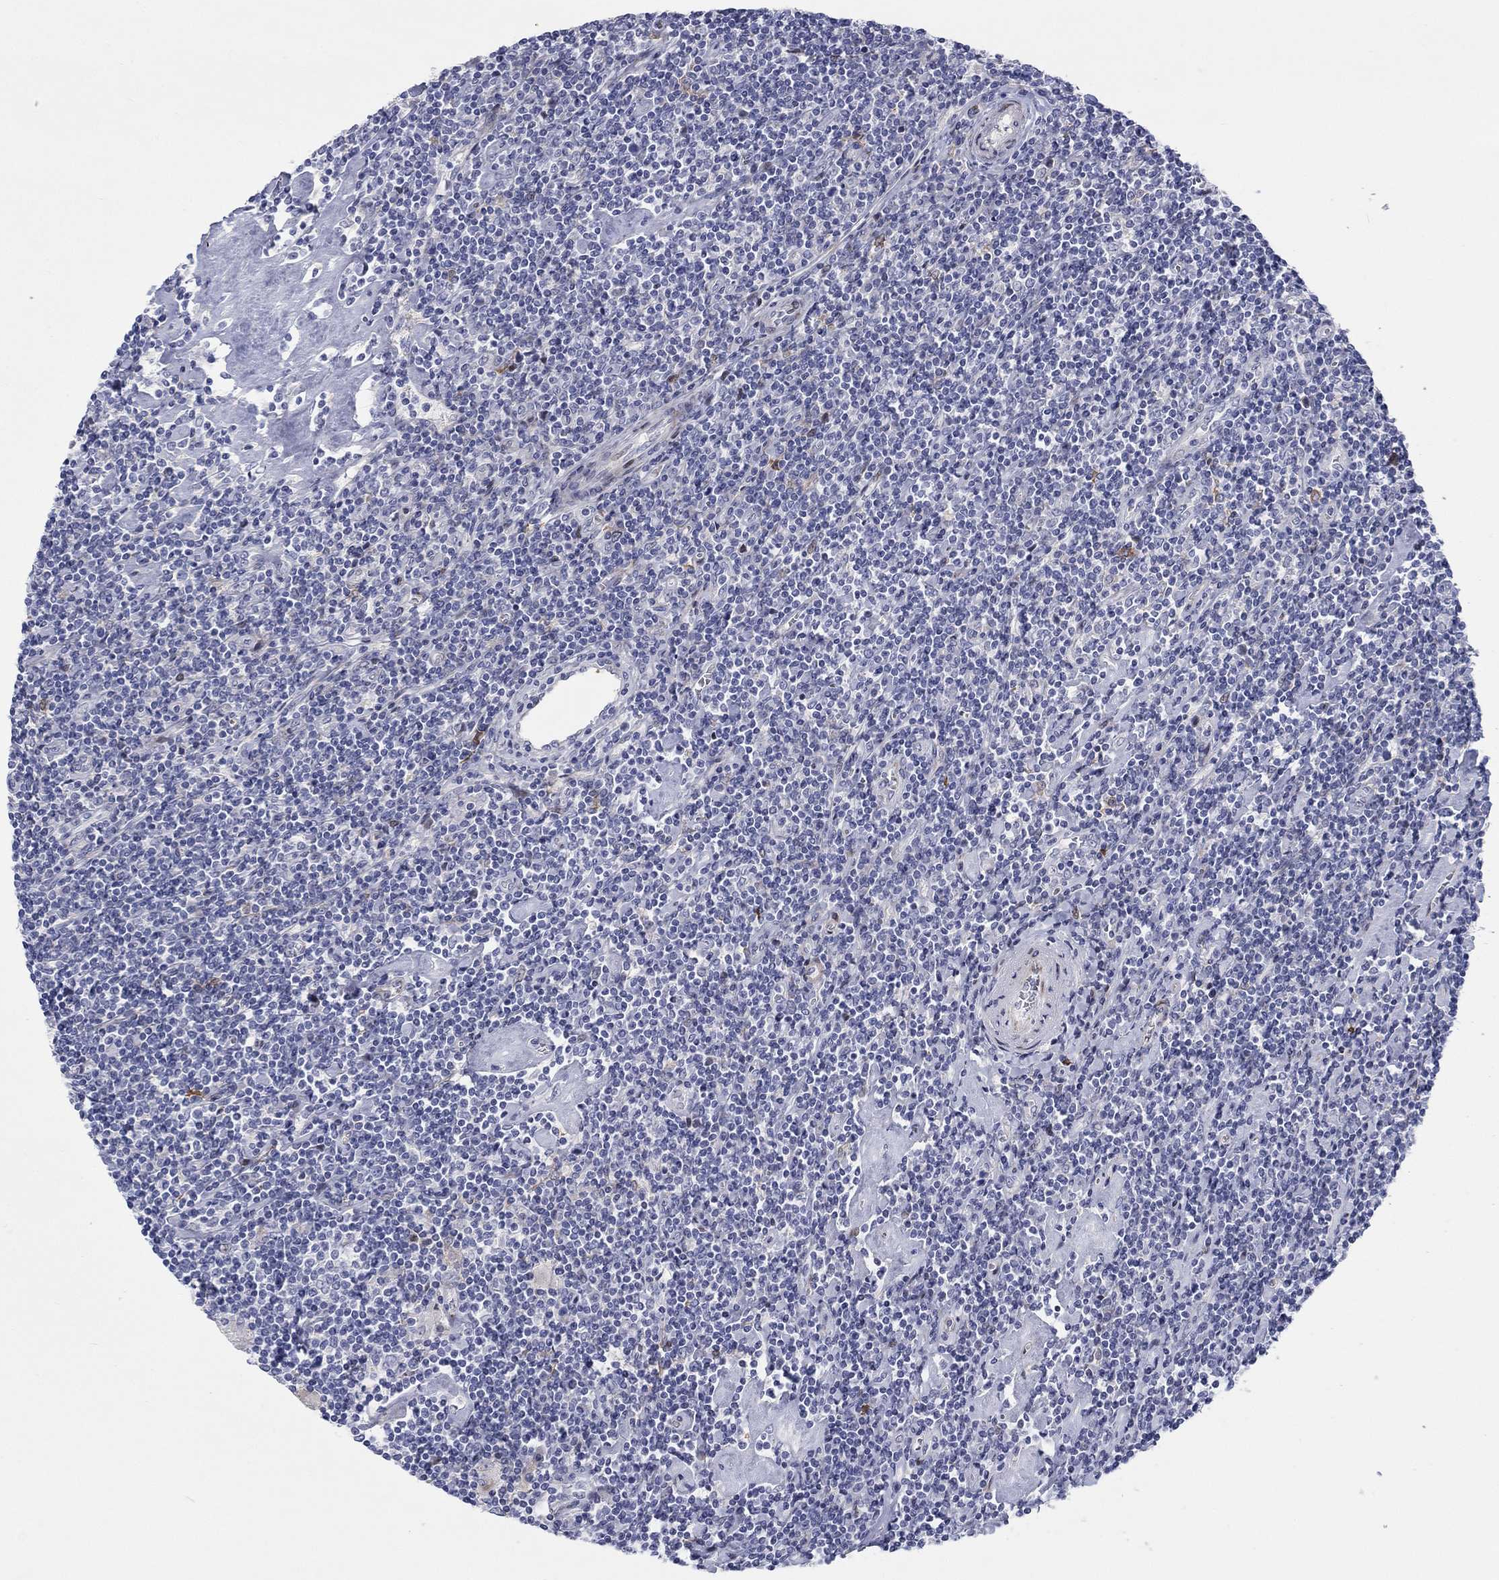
{"staining": {"intensity": "negative", "quantity": "none", "location": "none"}, "tissue": "lymphoma", "cell_type": "Tumor cells", "image_type": "cancer", "snomed": [{"axis": "morphology", "description": "Hodgkin's disease, NOS"}, {"axis": "topography", "description": "Lymph node"}], "caption": "Immunohistochemistry (IHC) histopathology image of lymphoma stained for a protein (brown), which exhibits no positivity in tumor cells.", "gene": "ARHGAP36", "patient": {"sex": "male", "age": 40}}